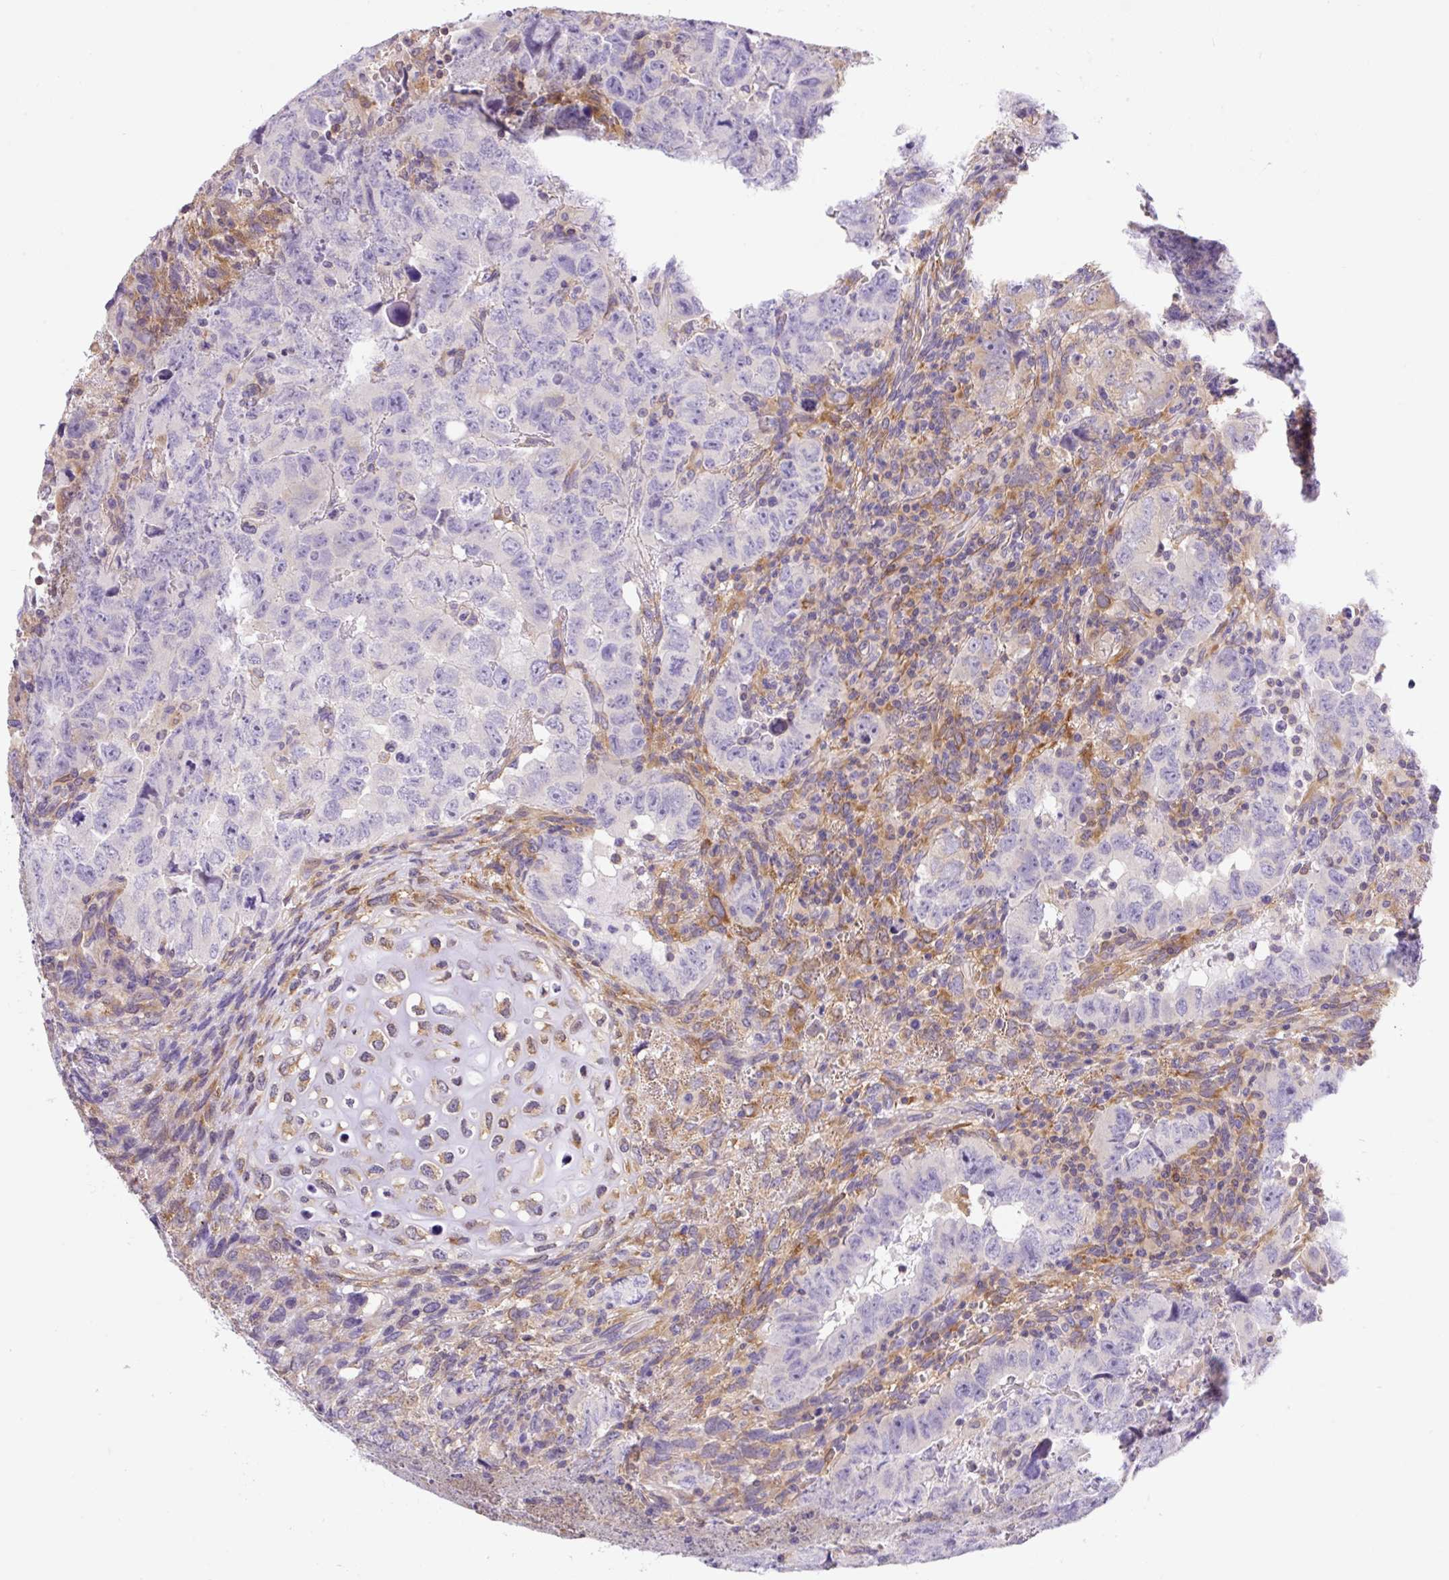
{"staining": {"intensity": "weak", "quantity": "25%-75%", "location": "cytoplasmic/membranous"}, "tissue": "testis cancer", "cell_type": "Tumor cells", "image_type": "cancer", "snomed": [{"axis": "morphology", "description": "Carcinoma, Embryonal, NOS"}, {"axis": "topography", "description": "Testis"}], "caption": "Testis cancer (embryonal carcinoma) stained with IHC exhibits weak cytoplasmic/membranous expression in about 25%-75% of tumor cells.", "gene": "CAMK2B", "patient": {"sex": "male", "age": 24}}